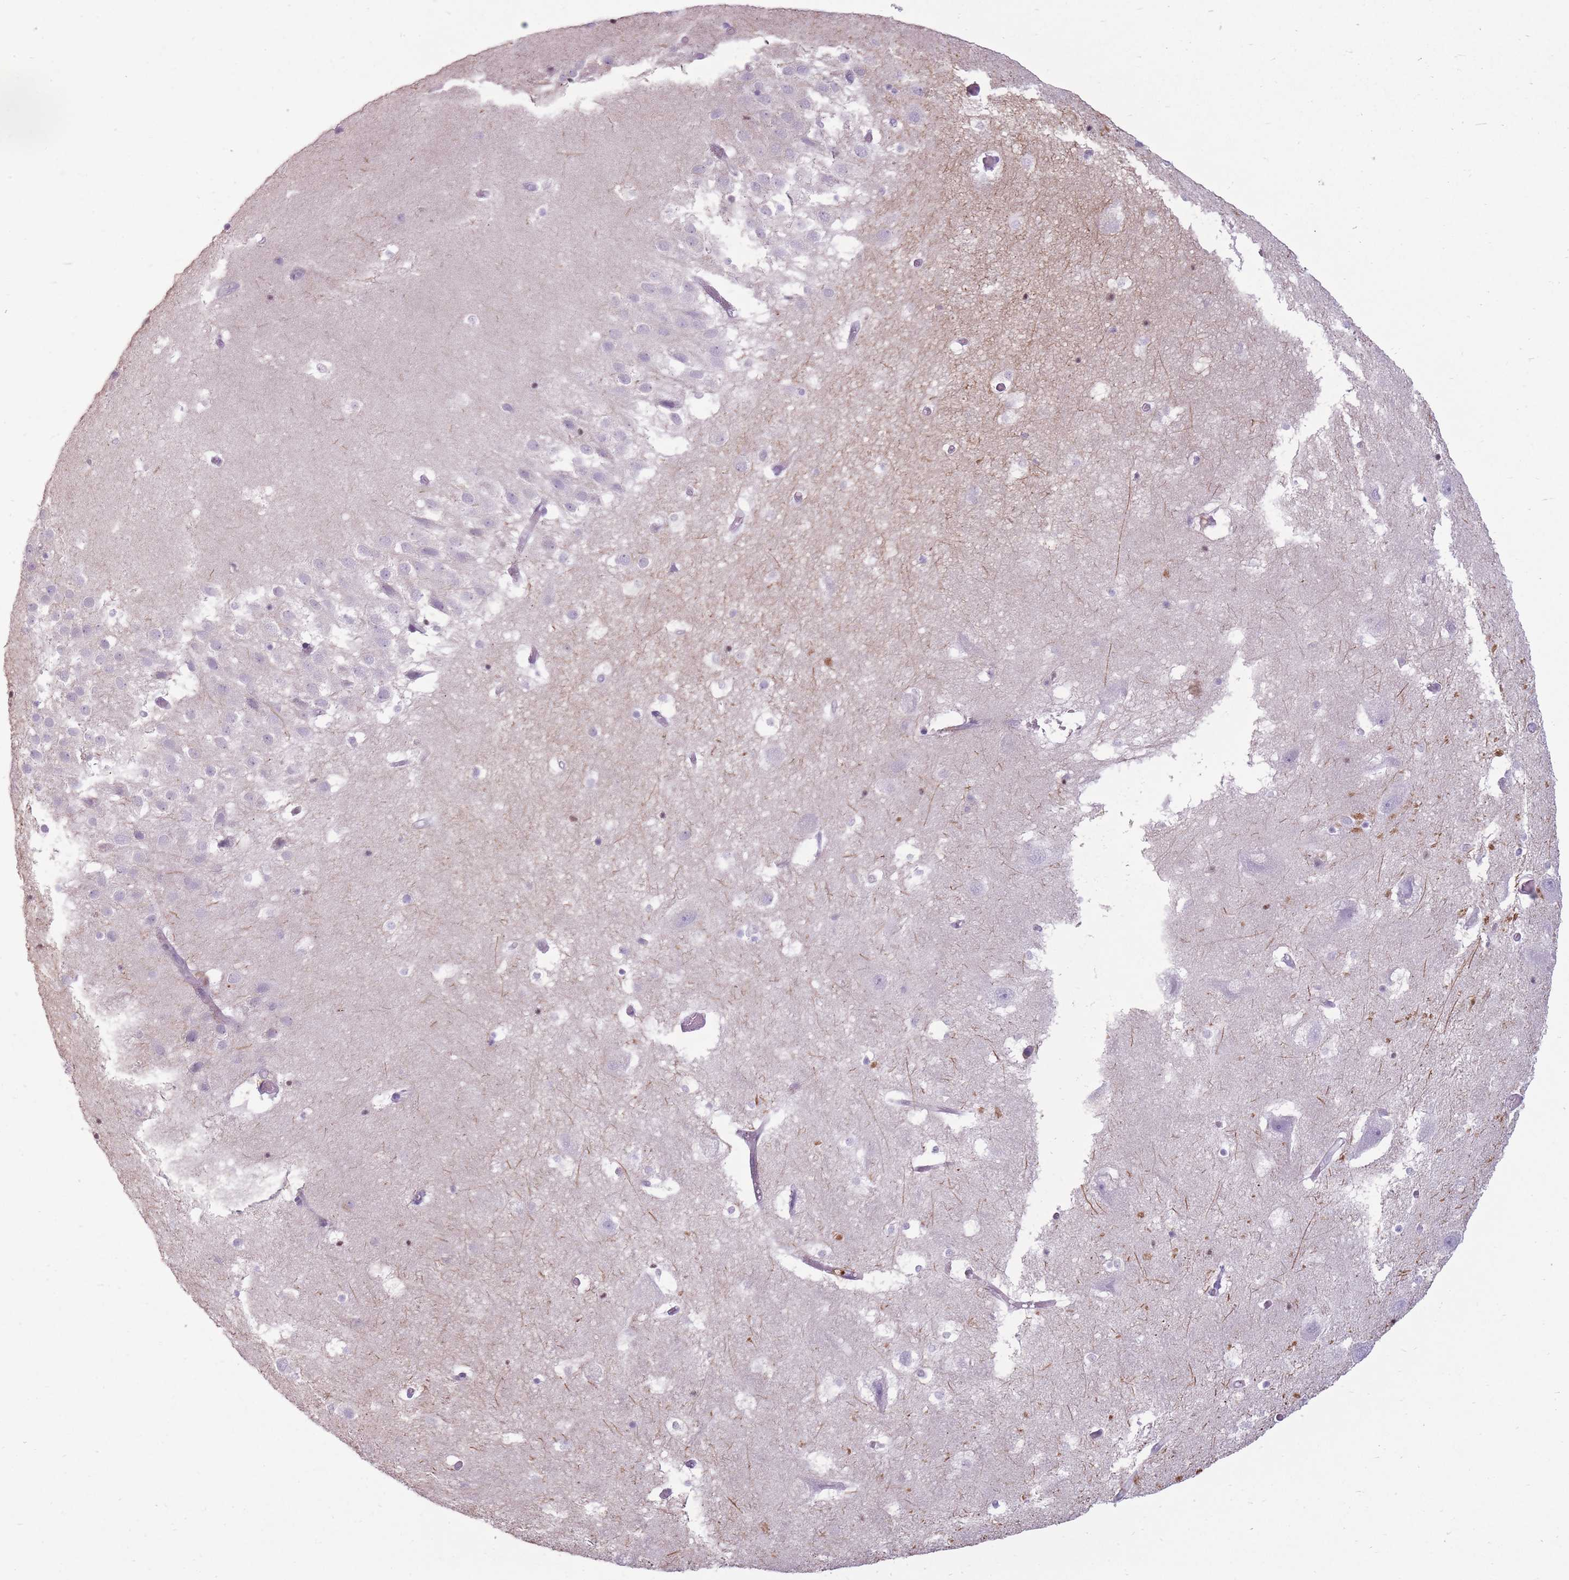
{"staining": {"intensity": "weak", "quantity": "<25%", "location": "nuclear"}, "tissue": "hippocampus", "cell_type": "Glial cells", "image_type": "normal", "snomed": [{"axis": "morphology", "description": "Normal tissue, NOS"}, {"axis": "topography", "description": "Hippocampus"}], "caption": "Image shows no significant protein expression in glial cells of unremarkable hippocampus. (Stains: DAB IHC with hematoxylin counter stain, Microscopy: brightfield microscopy at high magnification).", "gene": "LGALS9B", "patient": {"sex": "female", "age": 52}}